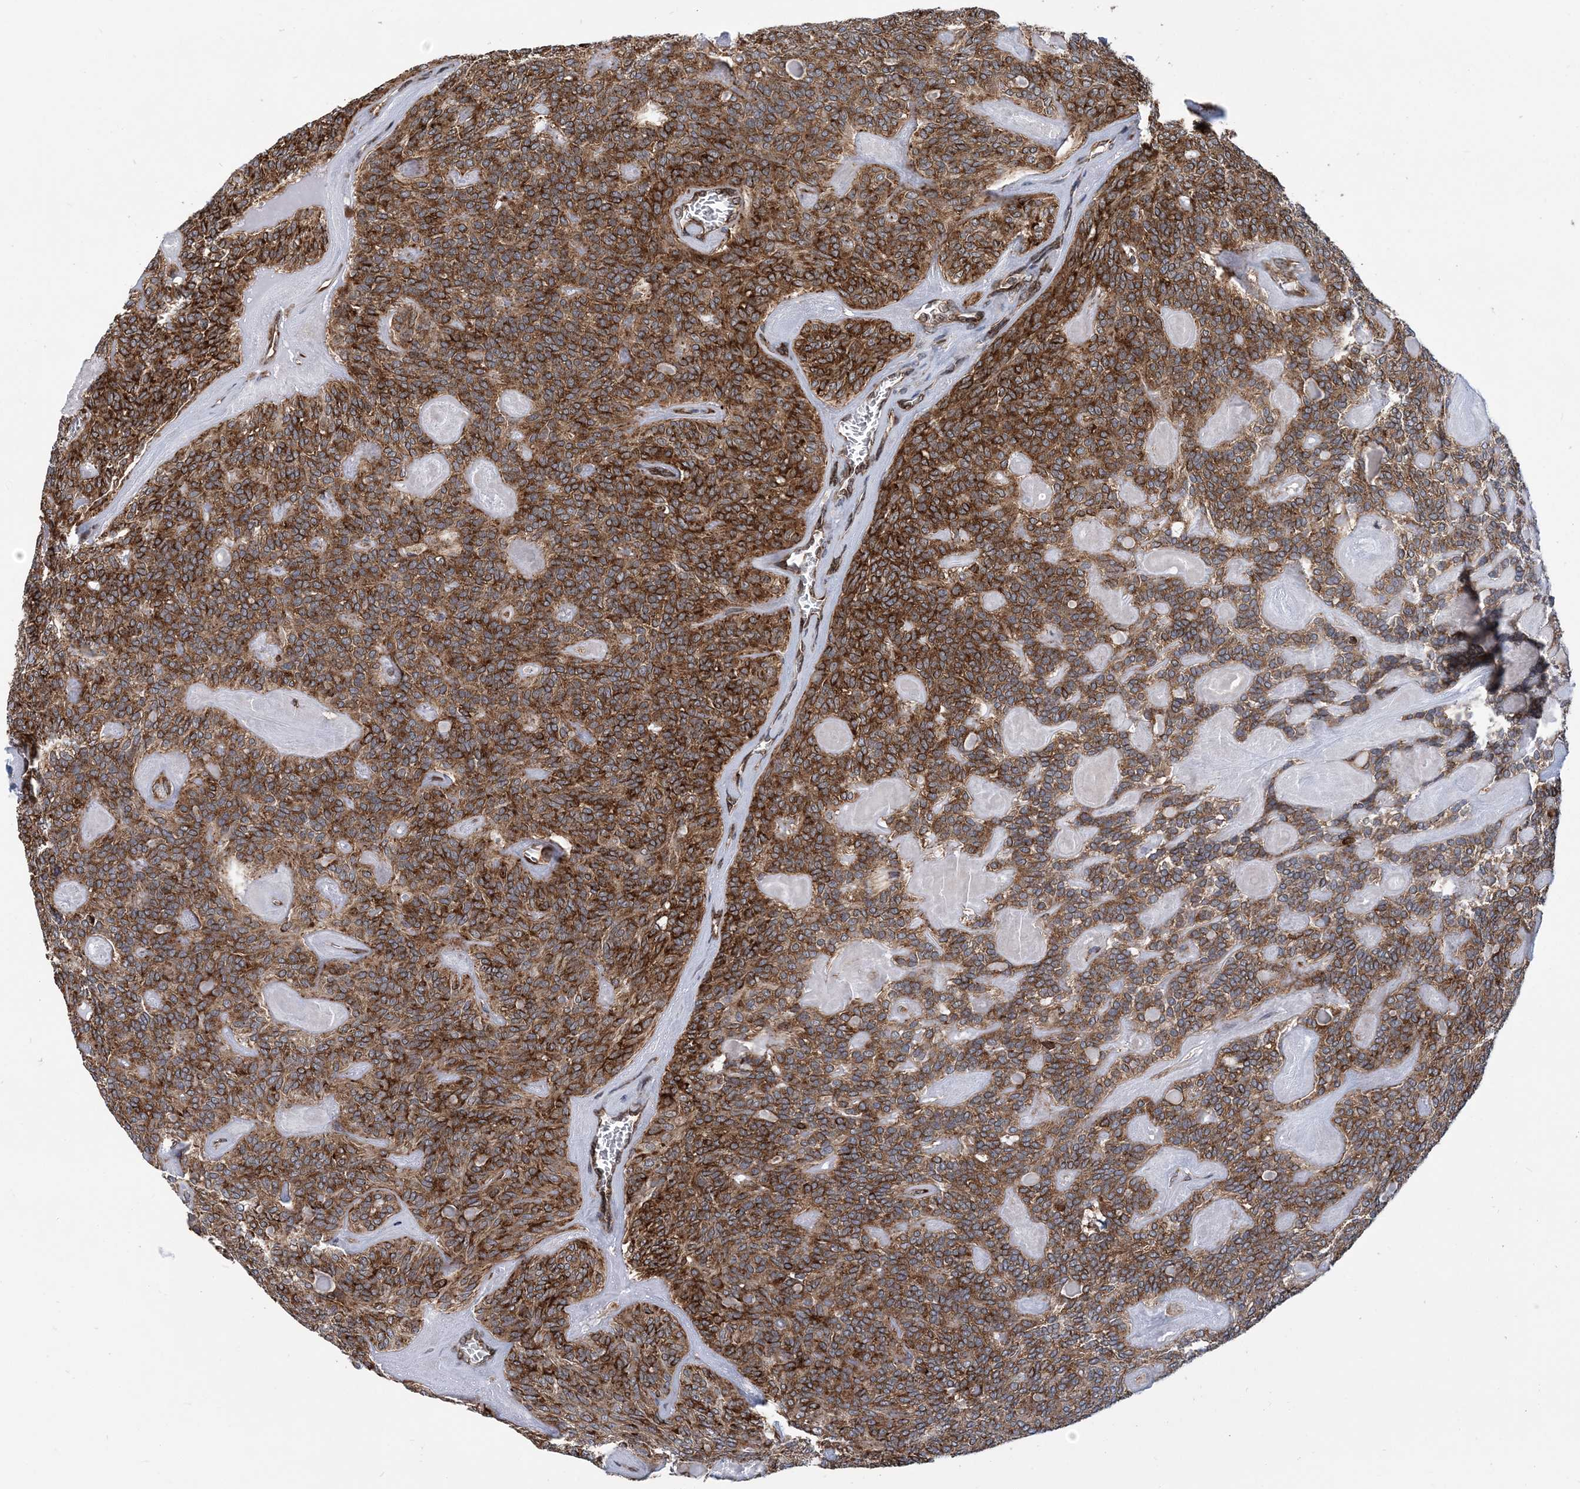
{"staining": {"intensity": "moderate", "quantity": ">75%", "location": "cytoplasmic/membranous"}, "tissue": "head and neck cancer", "cell_type": "Tumor cells", "image_type": "cancer", "snomed": [{"axis": "morphology", "description": "Adenocarcinoma, NOS"}, {"axis": "topography", "description": "Head-Neck"}], "caption": "Immunohistochemical staining of human head and neck cancer displays medium levels of moderate cytoplasmic/membranous positivity in approximately >75% of tumor cells. (Brightfield microscopy of DAB IHC at high magnification).", "gene": "PHF1", "patient": {"sex": "male", "age": 66}}